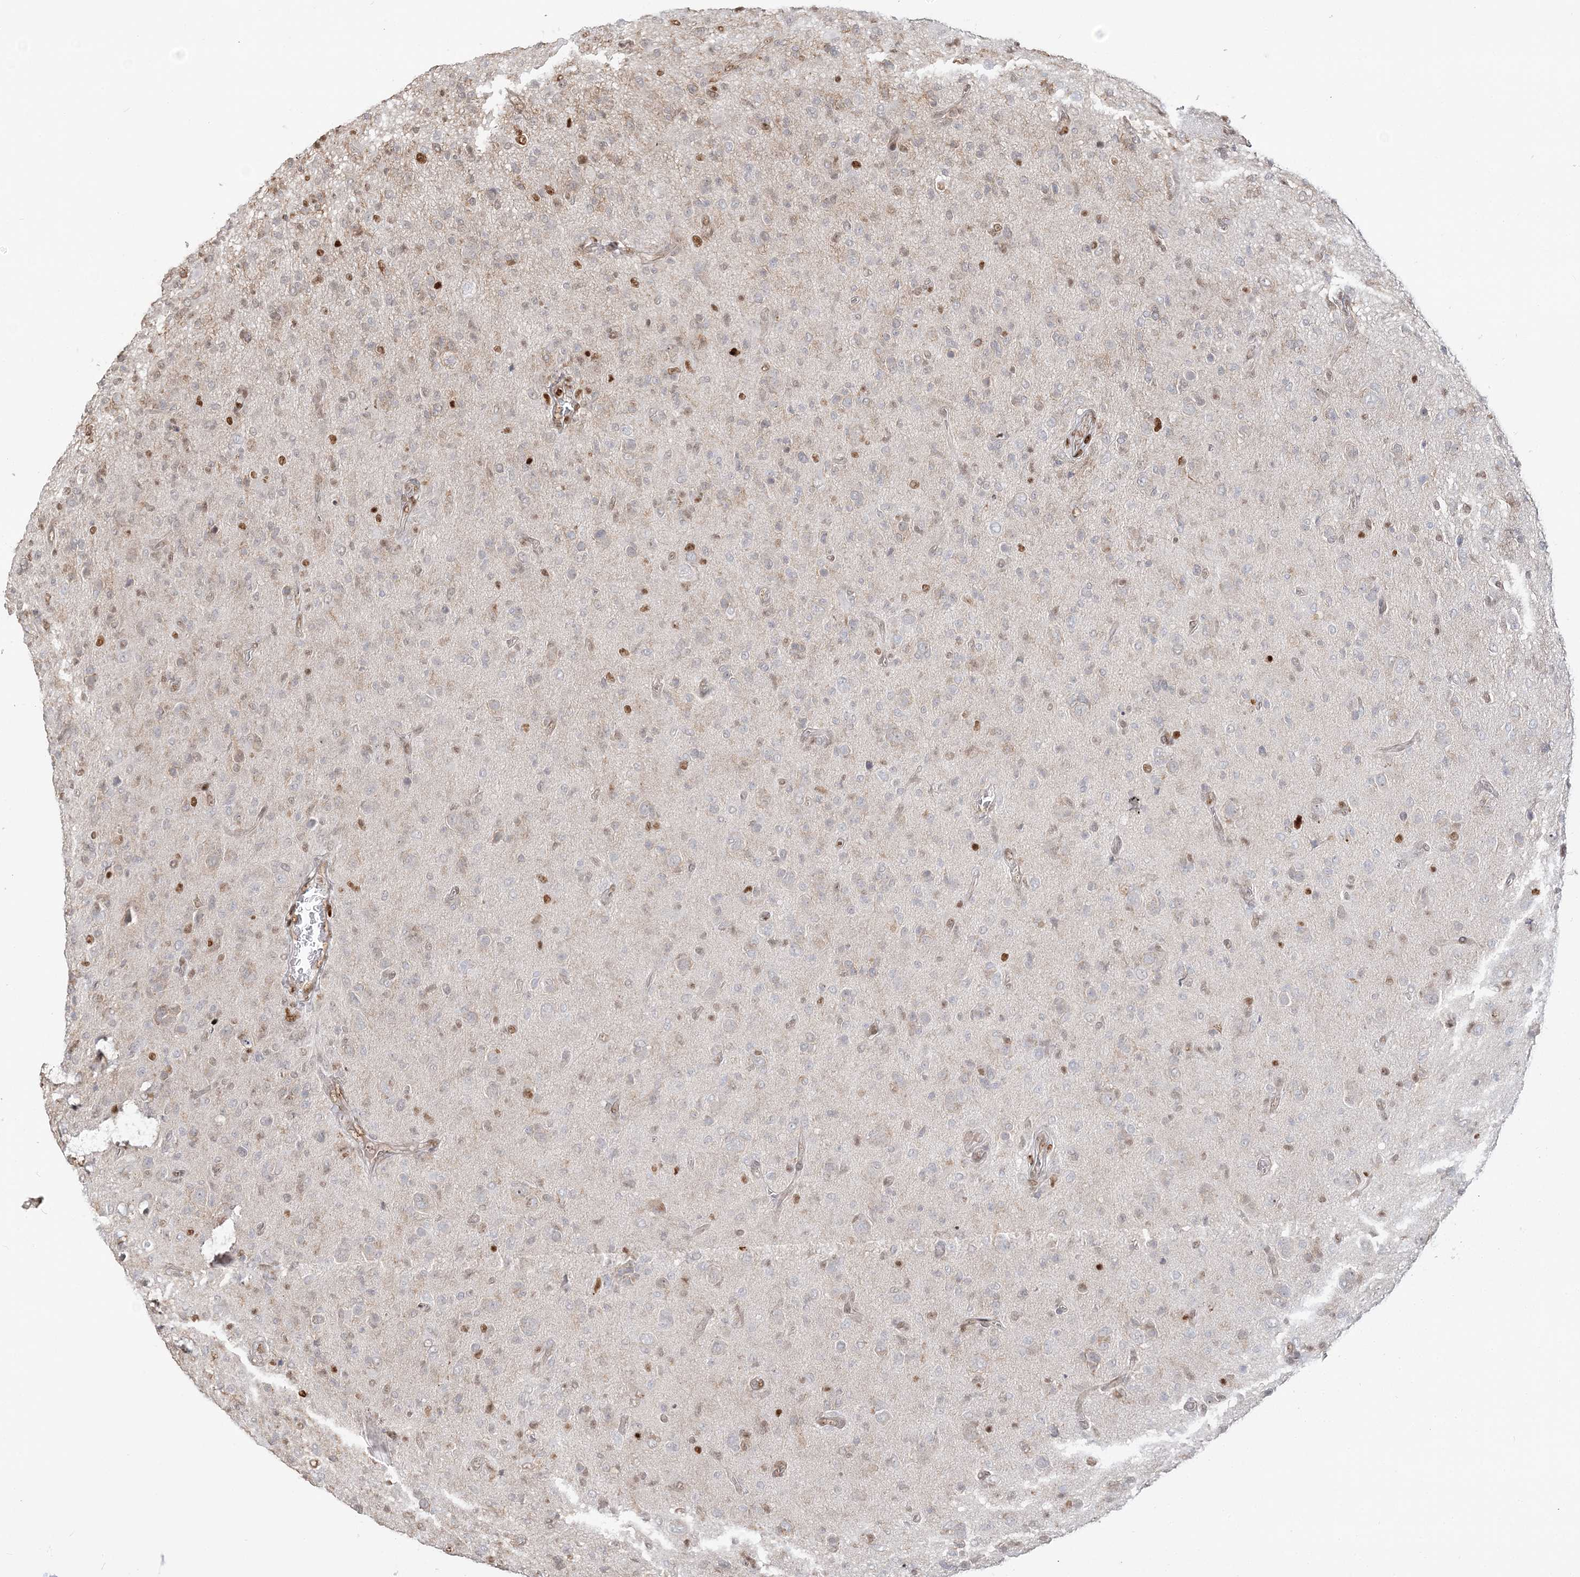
{"staining": {"intensity": "weak", "quantity": "25%-75%", "location": "nuclear"}, "tissue": "glioma", "cell_type": "Tumor cells", "image_type": "cancer", "snomed": [{"axis": "morphology", "description": "Glioma, malignant, High grade"}, {"axis": "topography", "description": "Brain"}], "caption": "The histopathology image shows immunohistochemical staining of glioma. There is weak nuclear positivity is seen in about 25%-75% of tumor cells.", "gene": "SUMO2", "patient": {"sex": "female", "age": 57}}